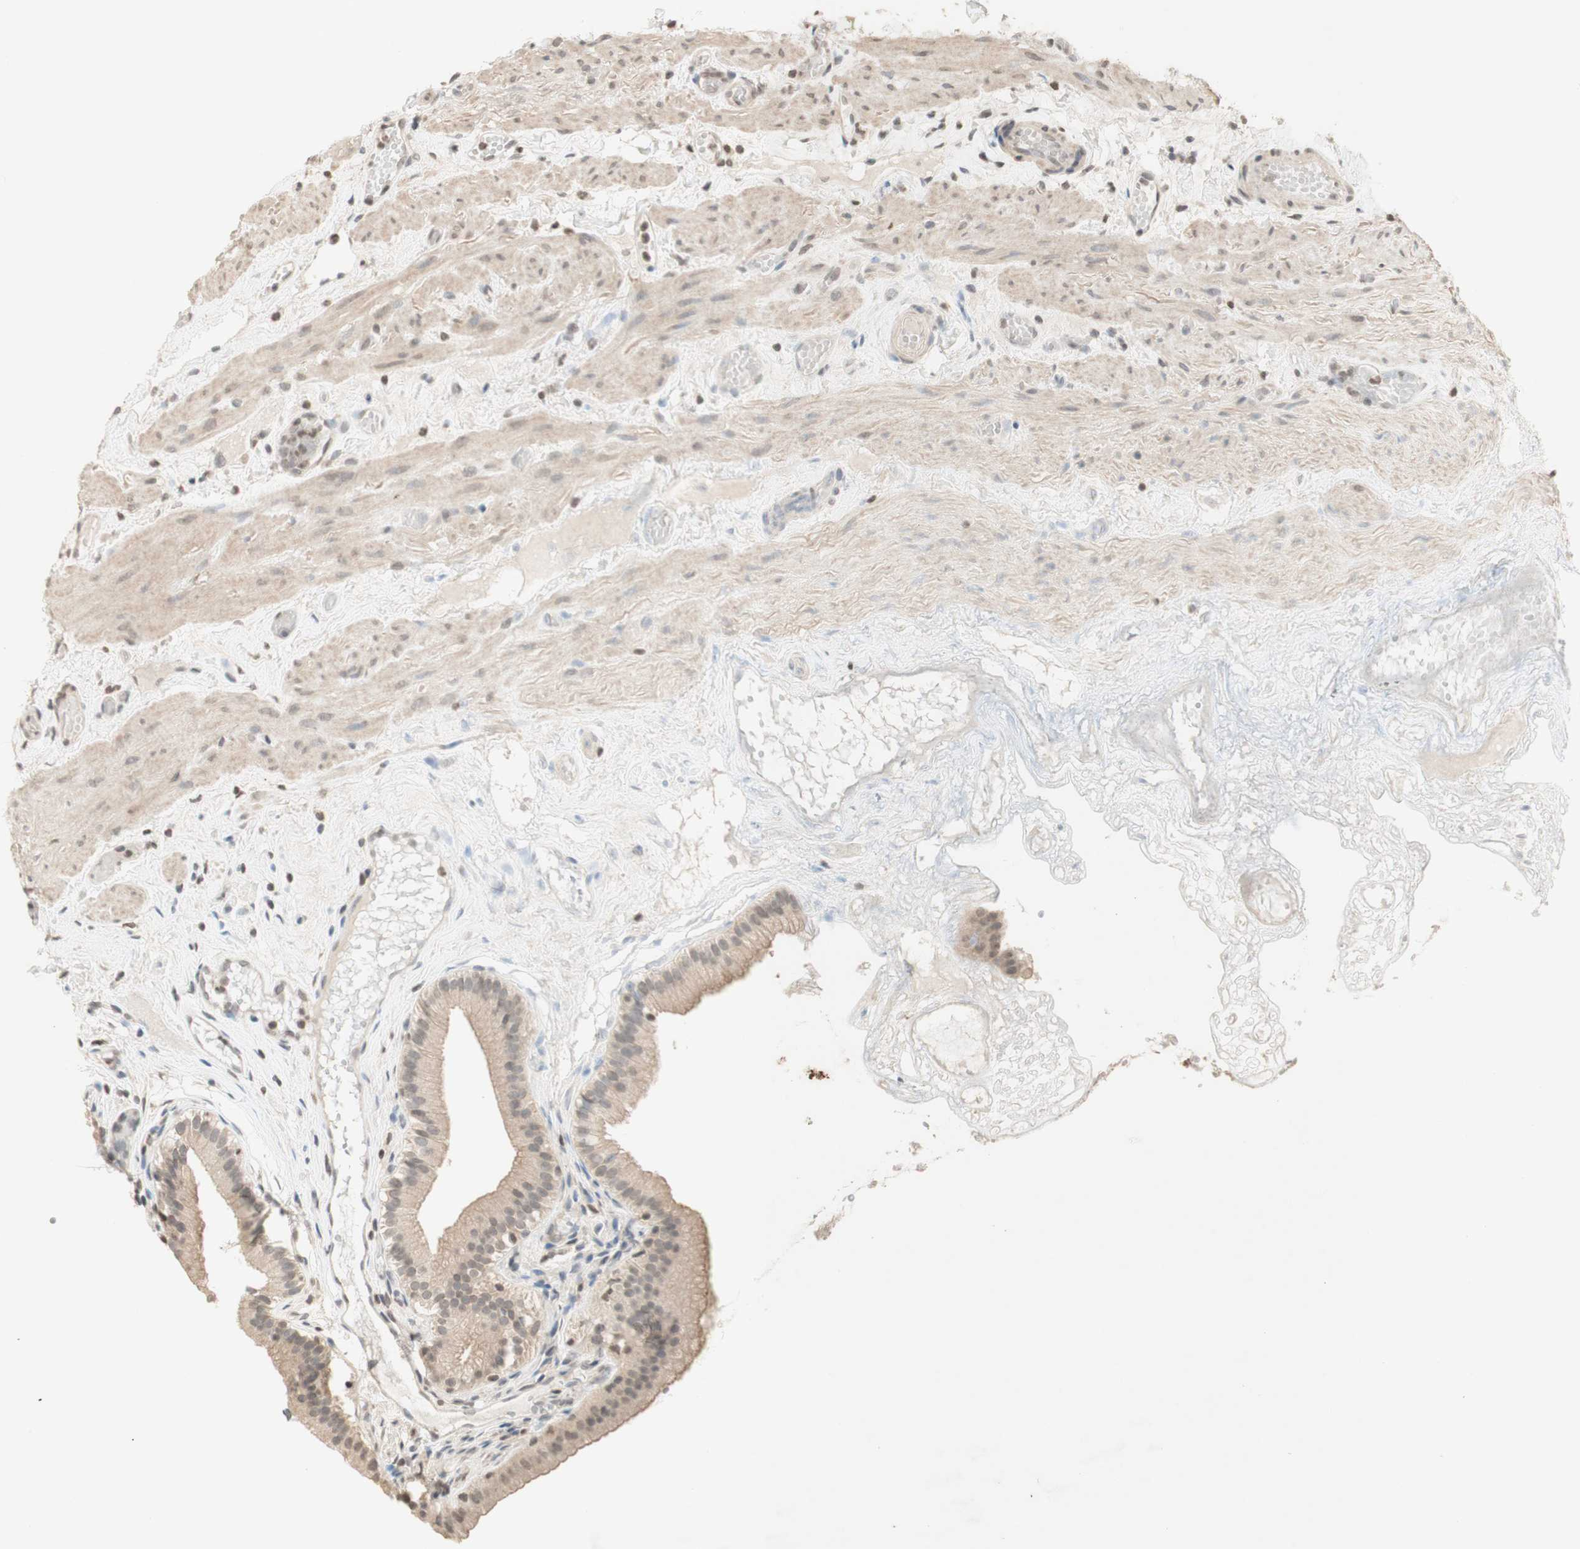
{"staining": {"intensity": "weak", "quantity": ">75%", "location": "cytoplasmic/membranous,nuclear"}, "tissue": "gallbladder", "cell_type": "Glandular cells", "image_type": "normal", "snomed": [{"axis": "morphology", "description": "Normal tissue, NOS"}, {"axis": "topography", "description": "Gallbladder"}], "caption": "IHC (DAB) staining of unremarkable human gallbladder displays weak cytoplasmic/membranous,nuclear protein positivity in about >75% of glandular cells.", "gene": "GLI1", "patient": {"sex": "female", "age": 26}}